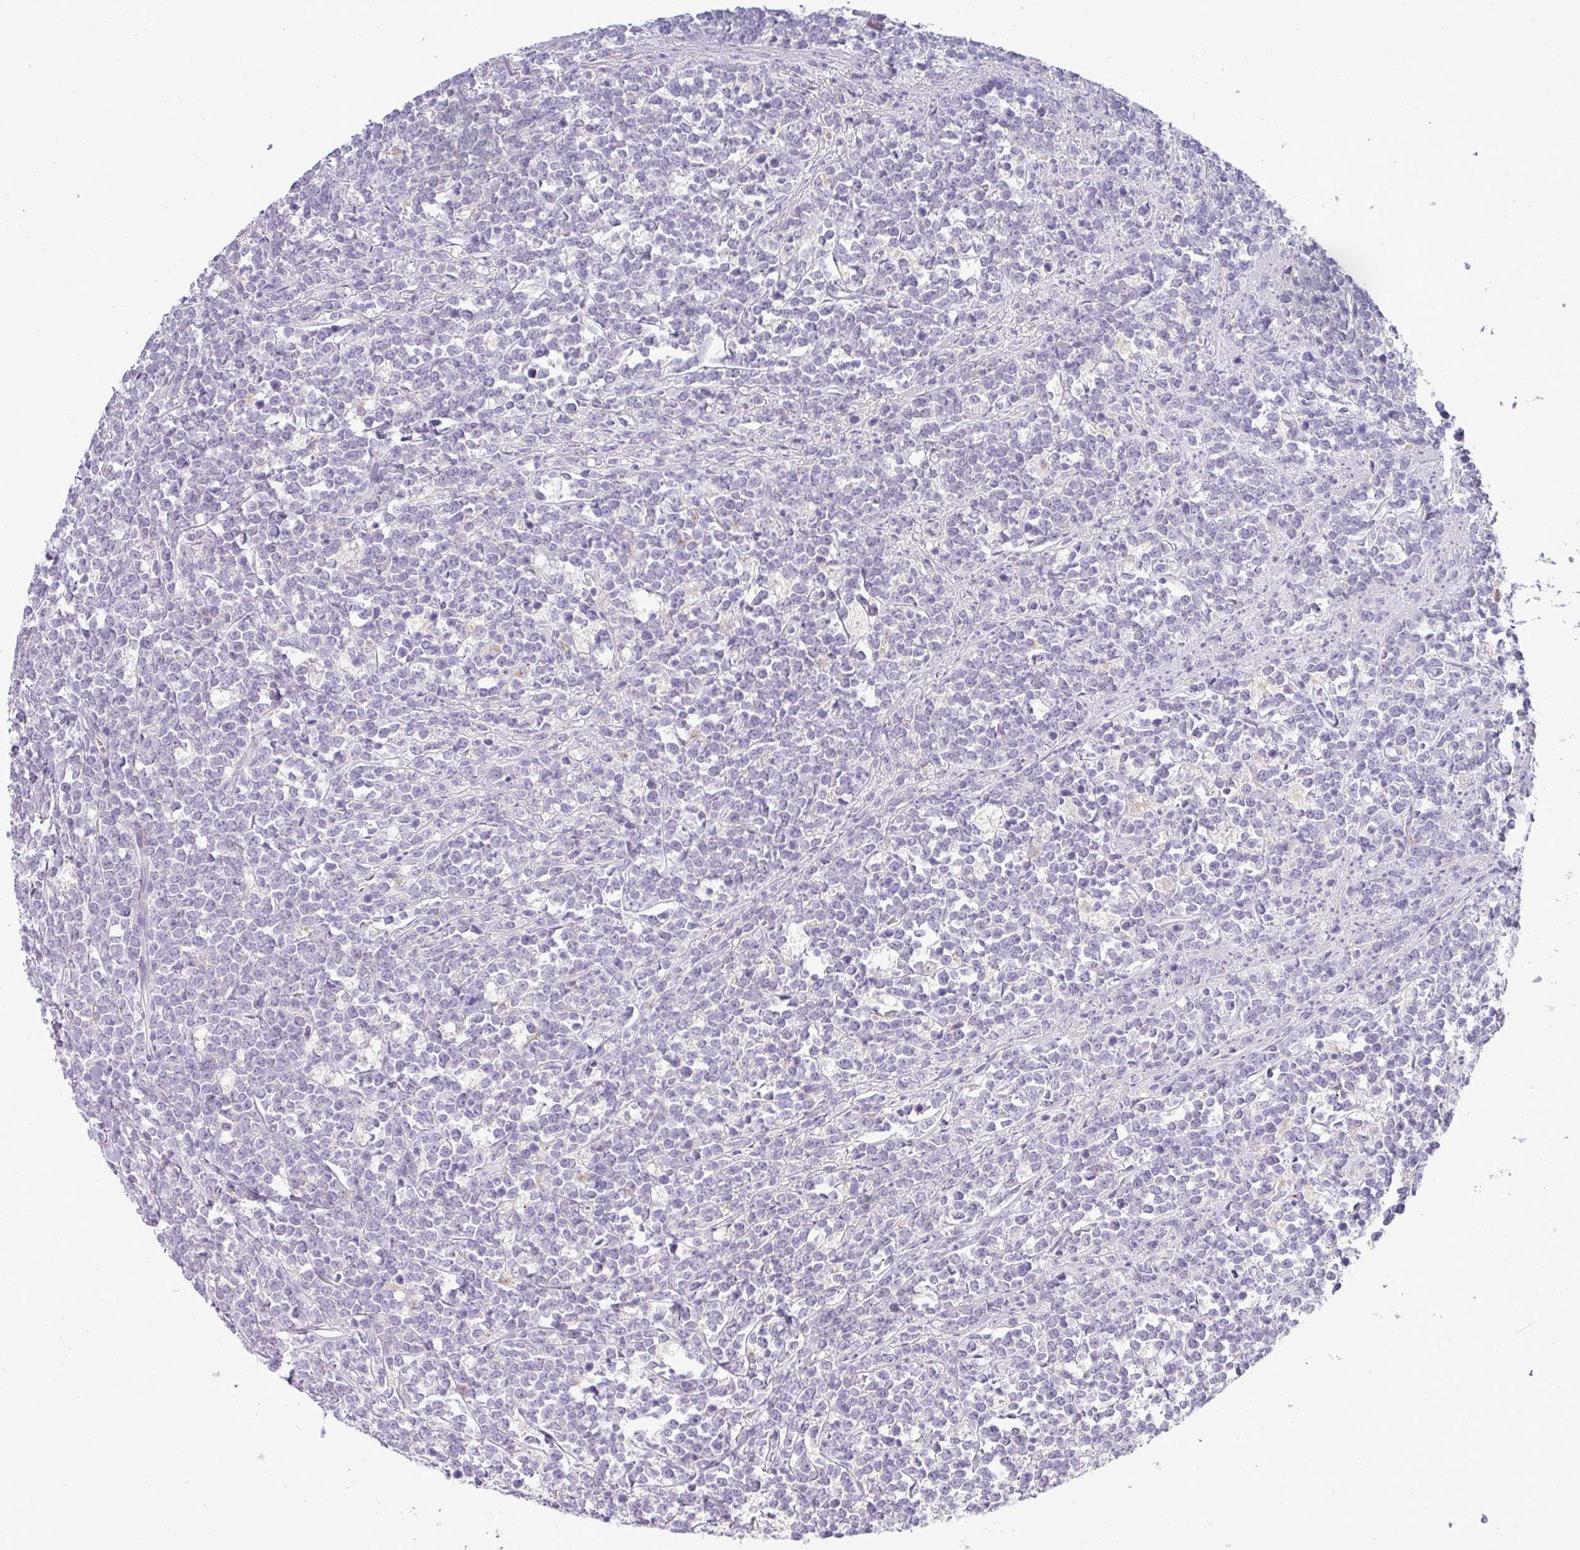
{"staining": {"intensity": "negative", "quantity": "none", "location": "none"}, "tissue": "lymphoma", "cell_type": "Tumor cells", "image_type": "cancer", "snomed": [{"axis": "morphology", "description": "Malignant lymphoma, non-Hodgkin's type, High grade"}, {"axis": "topography", "description": "Small intestine"}, {"axis": "topography", "description": "Colon"}], "caption": "The image reveals no staining of tumor cells in lymphoma.", "gene": "ASXL3", "patient": {"sex": "male", "age": 8}}